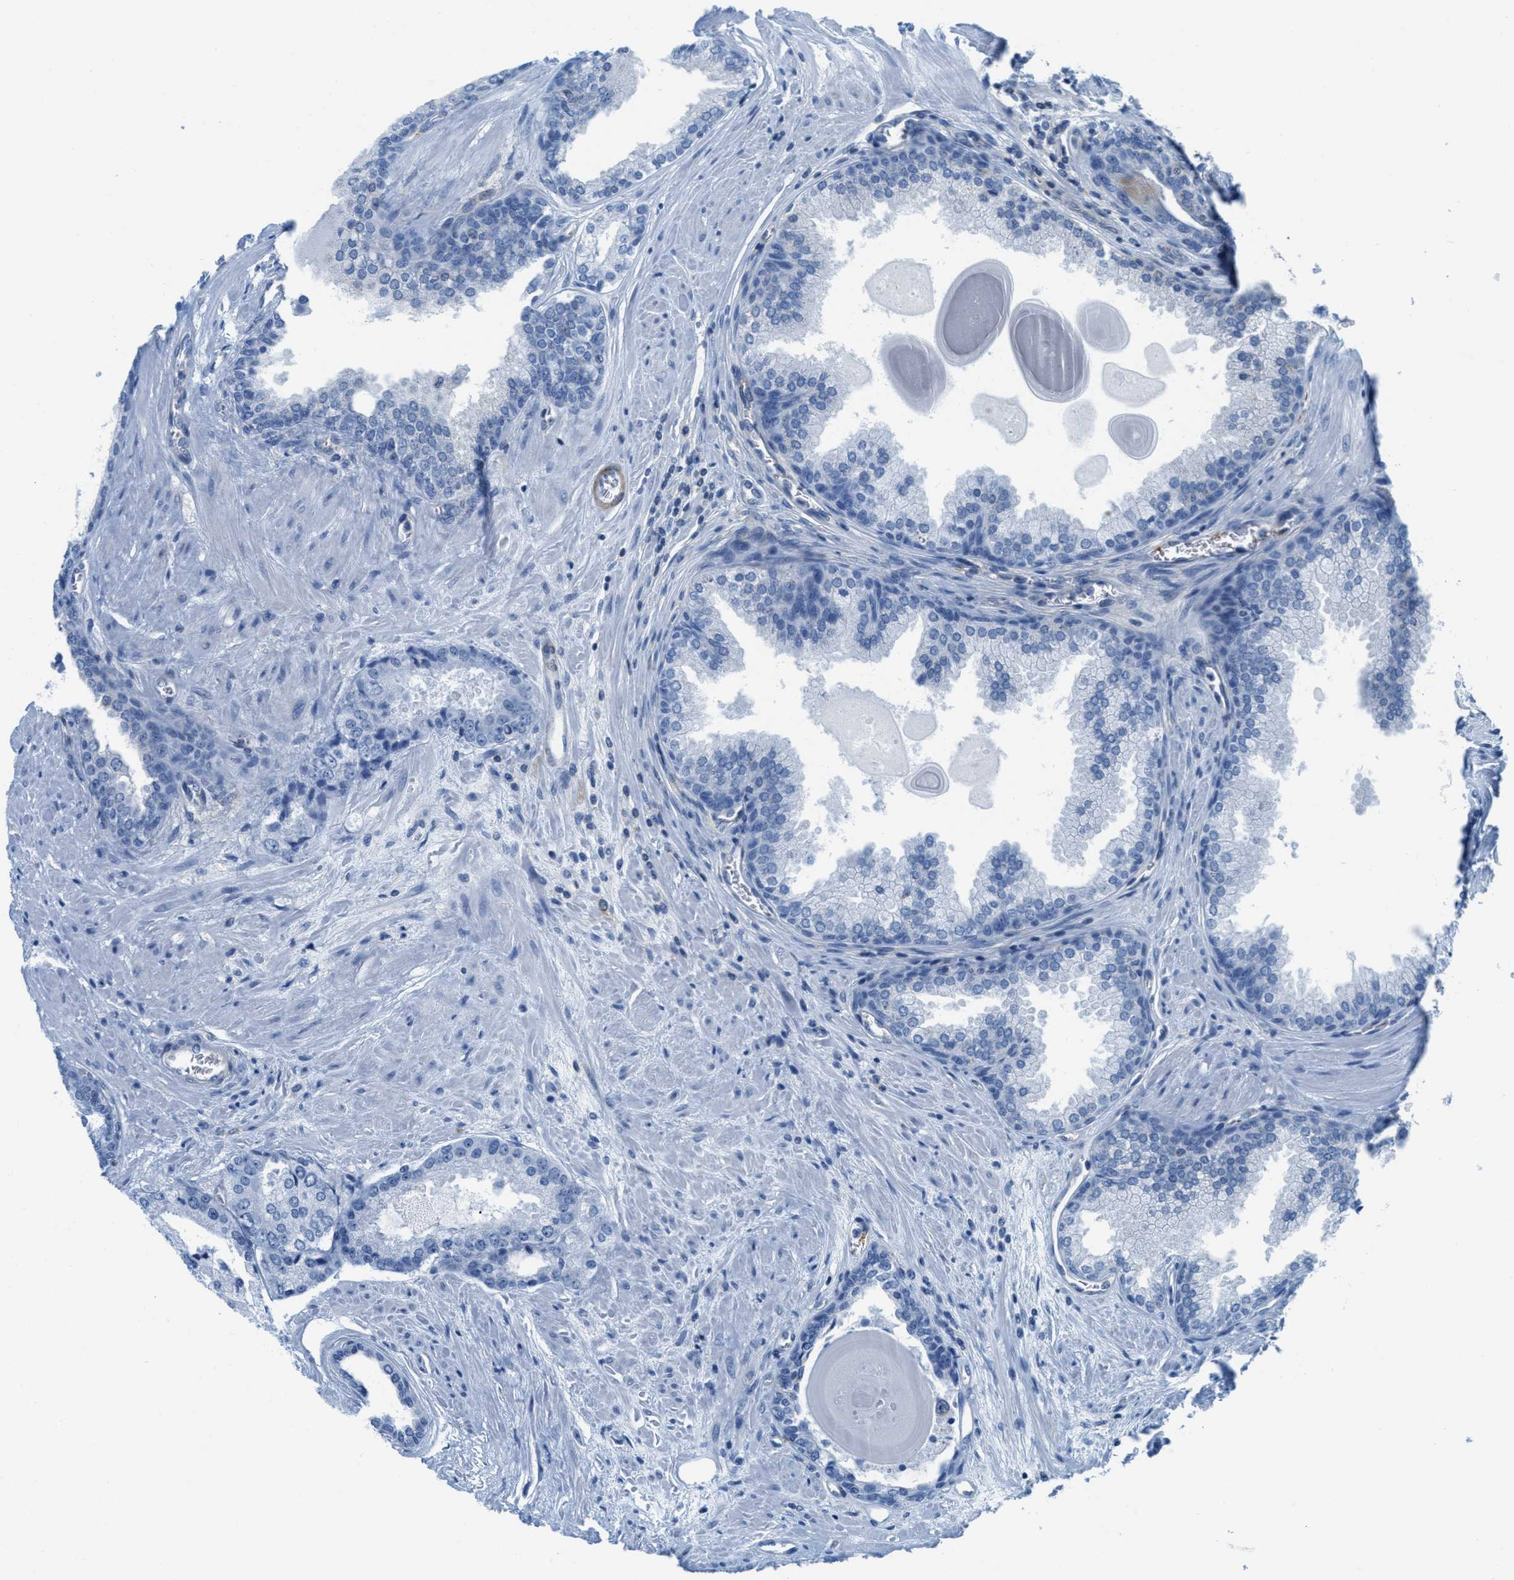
{"staining": {"intensity": "negative", "quantity": "none", "location": "none"}, "tissue": "prostate cancer", "cell_type": "Tumor cells", "image_type": "cancer", "snomed": [{"axis": "morphology", "description": "Adenocarcinoma, High grade"}, {"axis": "topography", "description": "Prostate"}], "caption": "IHC image of neoplastic tissue: prostate cancer stained with DAB reveals no significant protein expression in tumor cells.", "gene": "MAPRE2", "patient": {"sex": "male", "age": 58}}